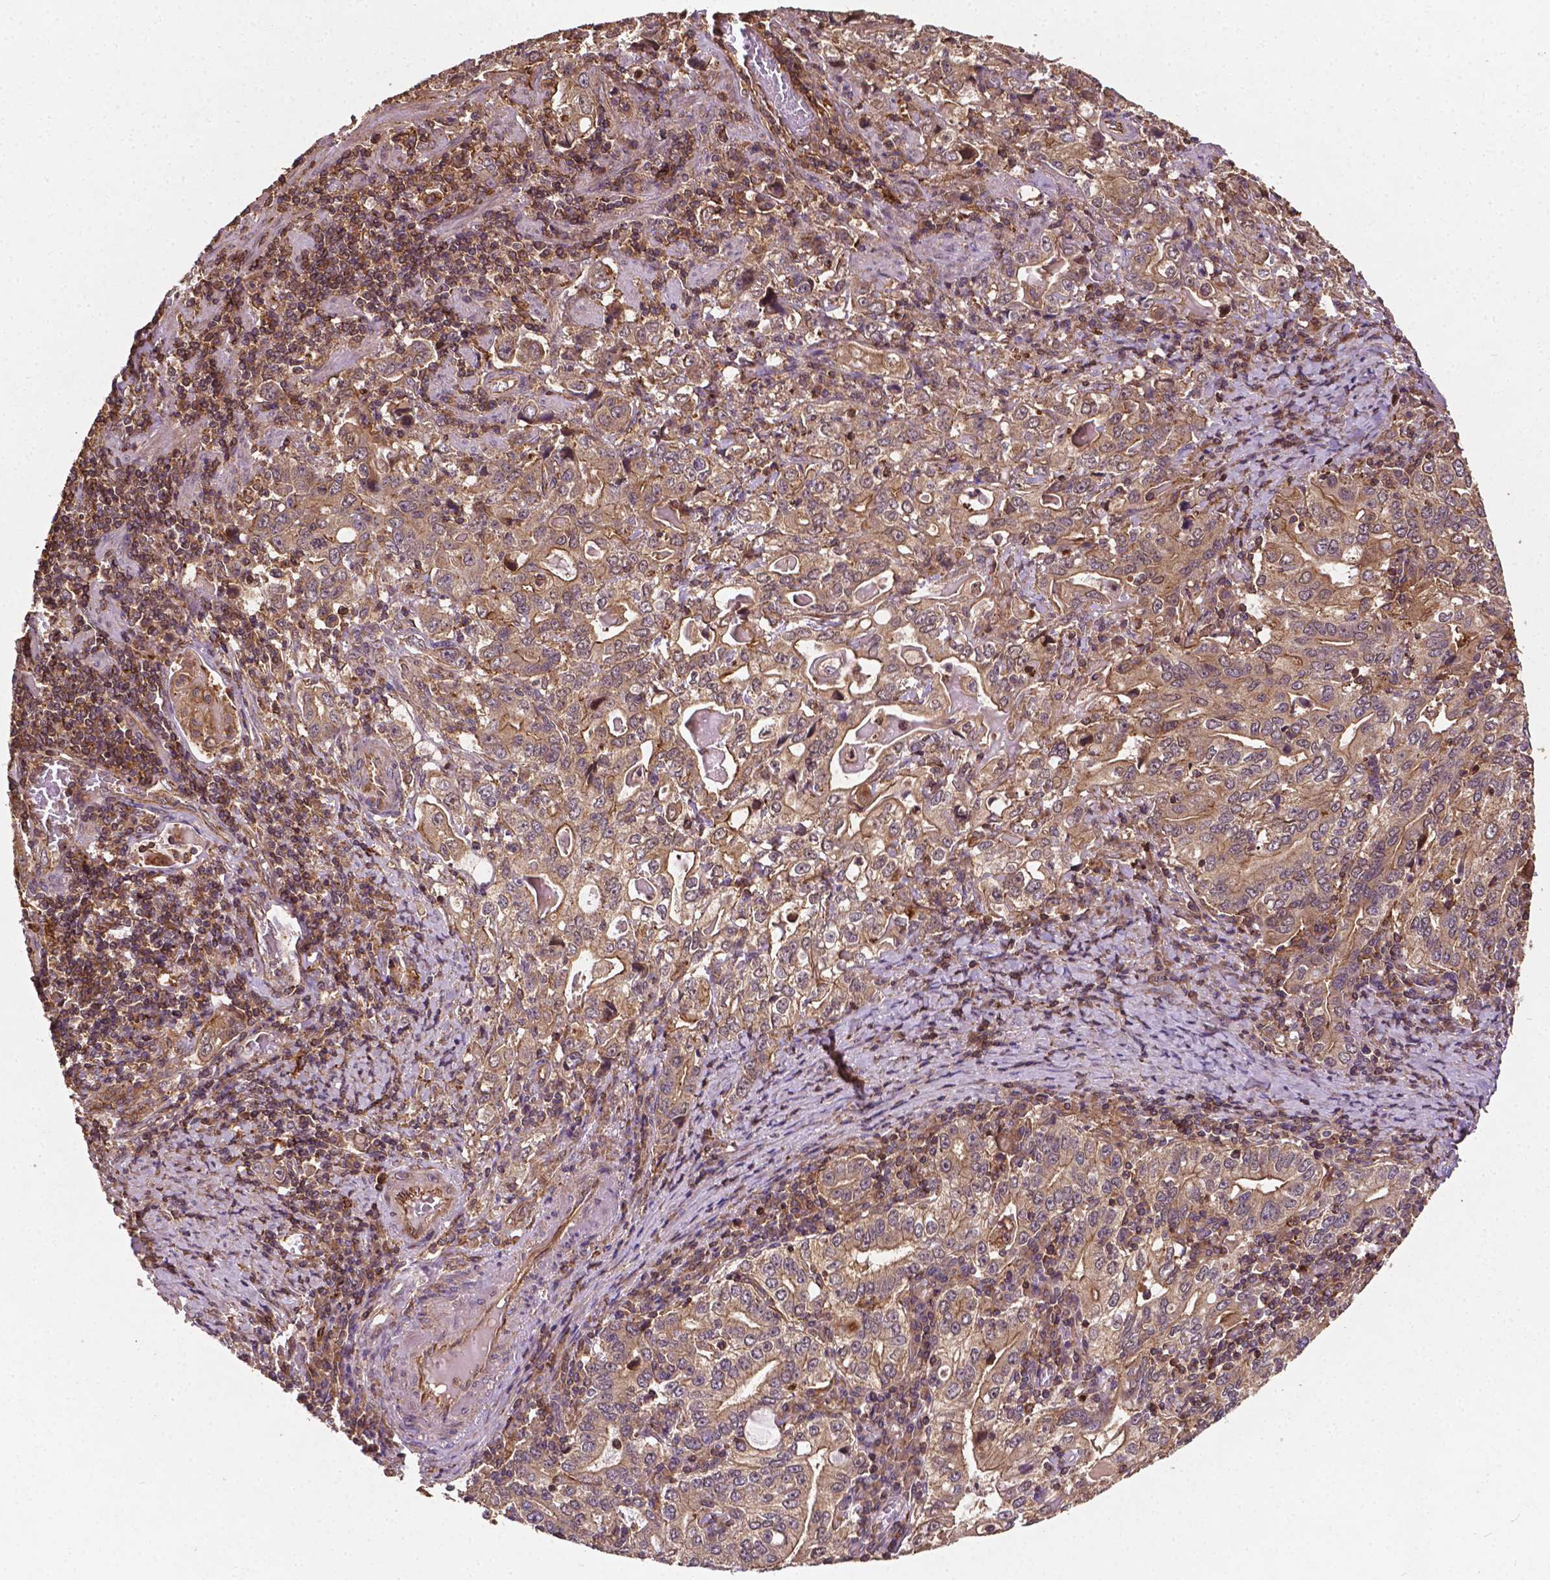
{"staining": {"intensity": "moderate", "quantity": ">75%", "location": "cytoplasmic/membranous"}, "tissue": "stomach cancer", "cell_type": "Tumor cells", "image_type": "cancer", "snomed": [{"axis": "morphology", "description": "Adenocarcinoma, NOS"}, {"axis": "topography", "description": "Stomach, lower"}], "caption": "Adenocarcinoma (stomach) was stained to show a protein in brown. There is medium levels of moderate cytoplasmic/membranous positivity in approximately >75% of tumor cells. Ihc stains the protein of interest in brown and the nuclei are stained blue.", "gene": "ZMYND19", "patient": {"sex": "female", "age": 72}}